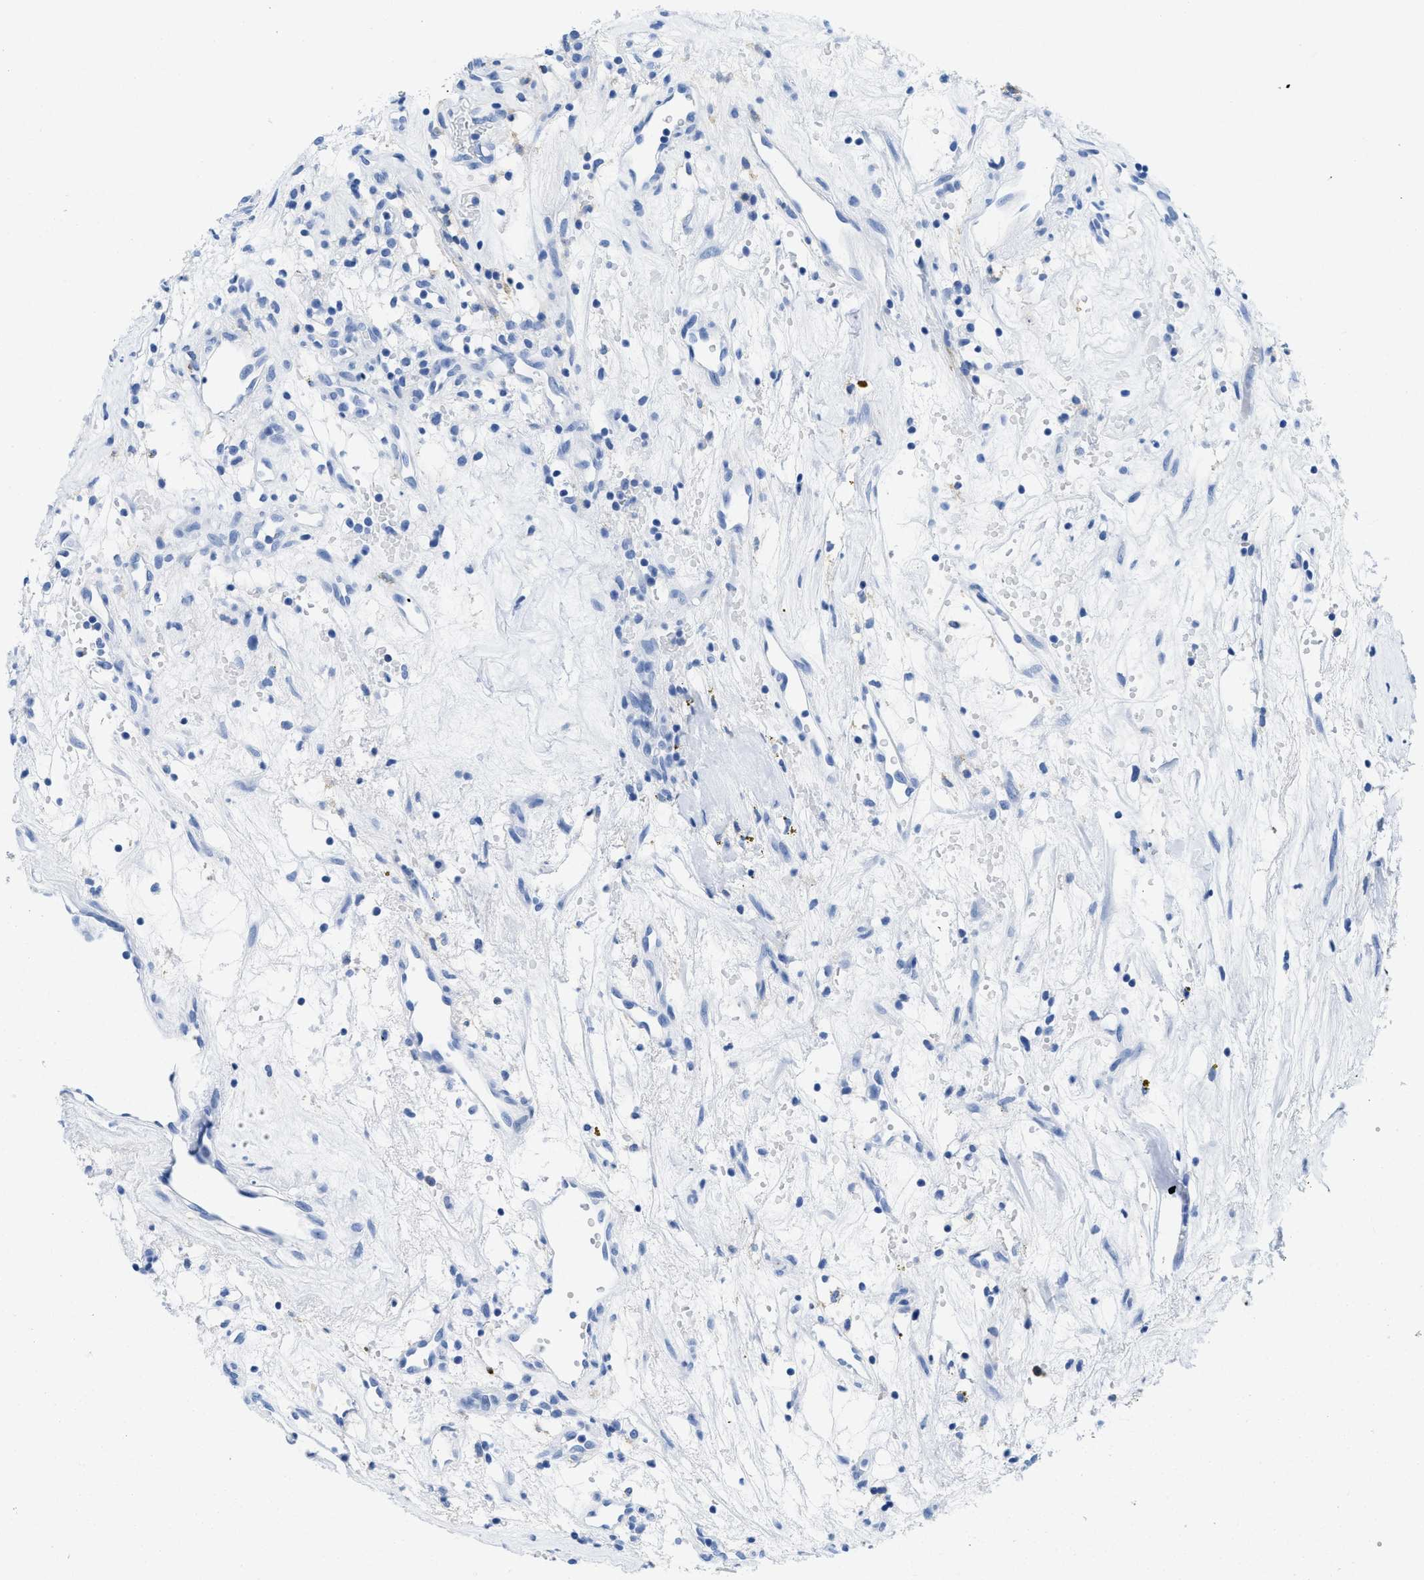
{"staining": {"intensity": "negative", "quantity": "none", "location": "none"}, "tissue": "renal cancer", "cell_type": "Tumor cells", "image_type": "cancer", "snomed": [{"axis": "morphology", "description": "Adenocarcinoma, NOS"}, {"axis": "topography", "description": "Kidney"}], "caption": "Protein analysis of renal cancer (adenocarcinoma) reveals no significant staining in tumor cells.", "gene": "CR1", "patient": {"sex": "male", "age": 59}}